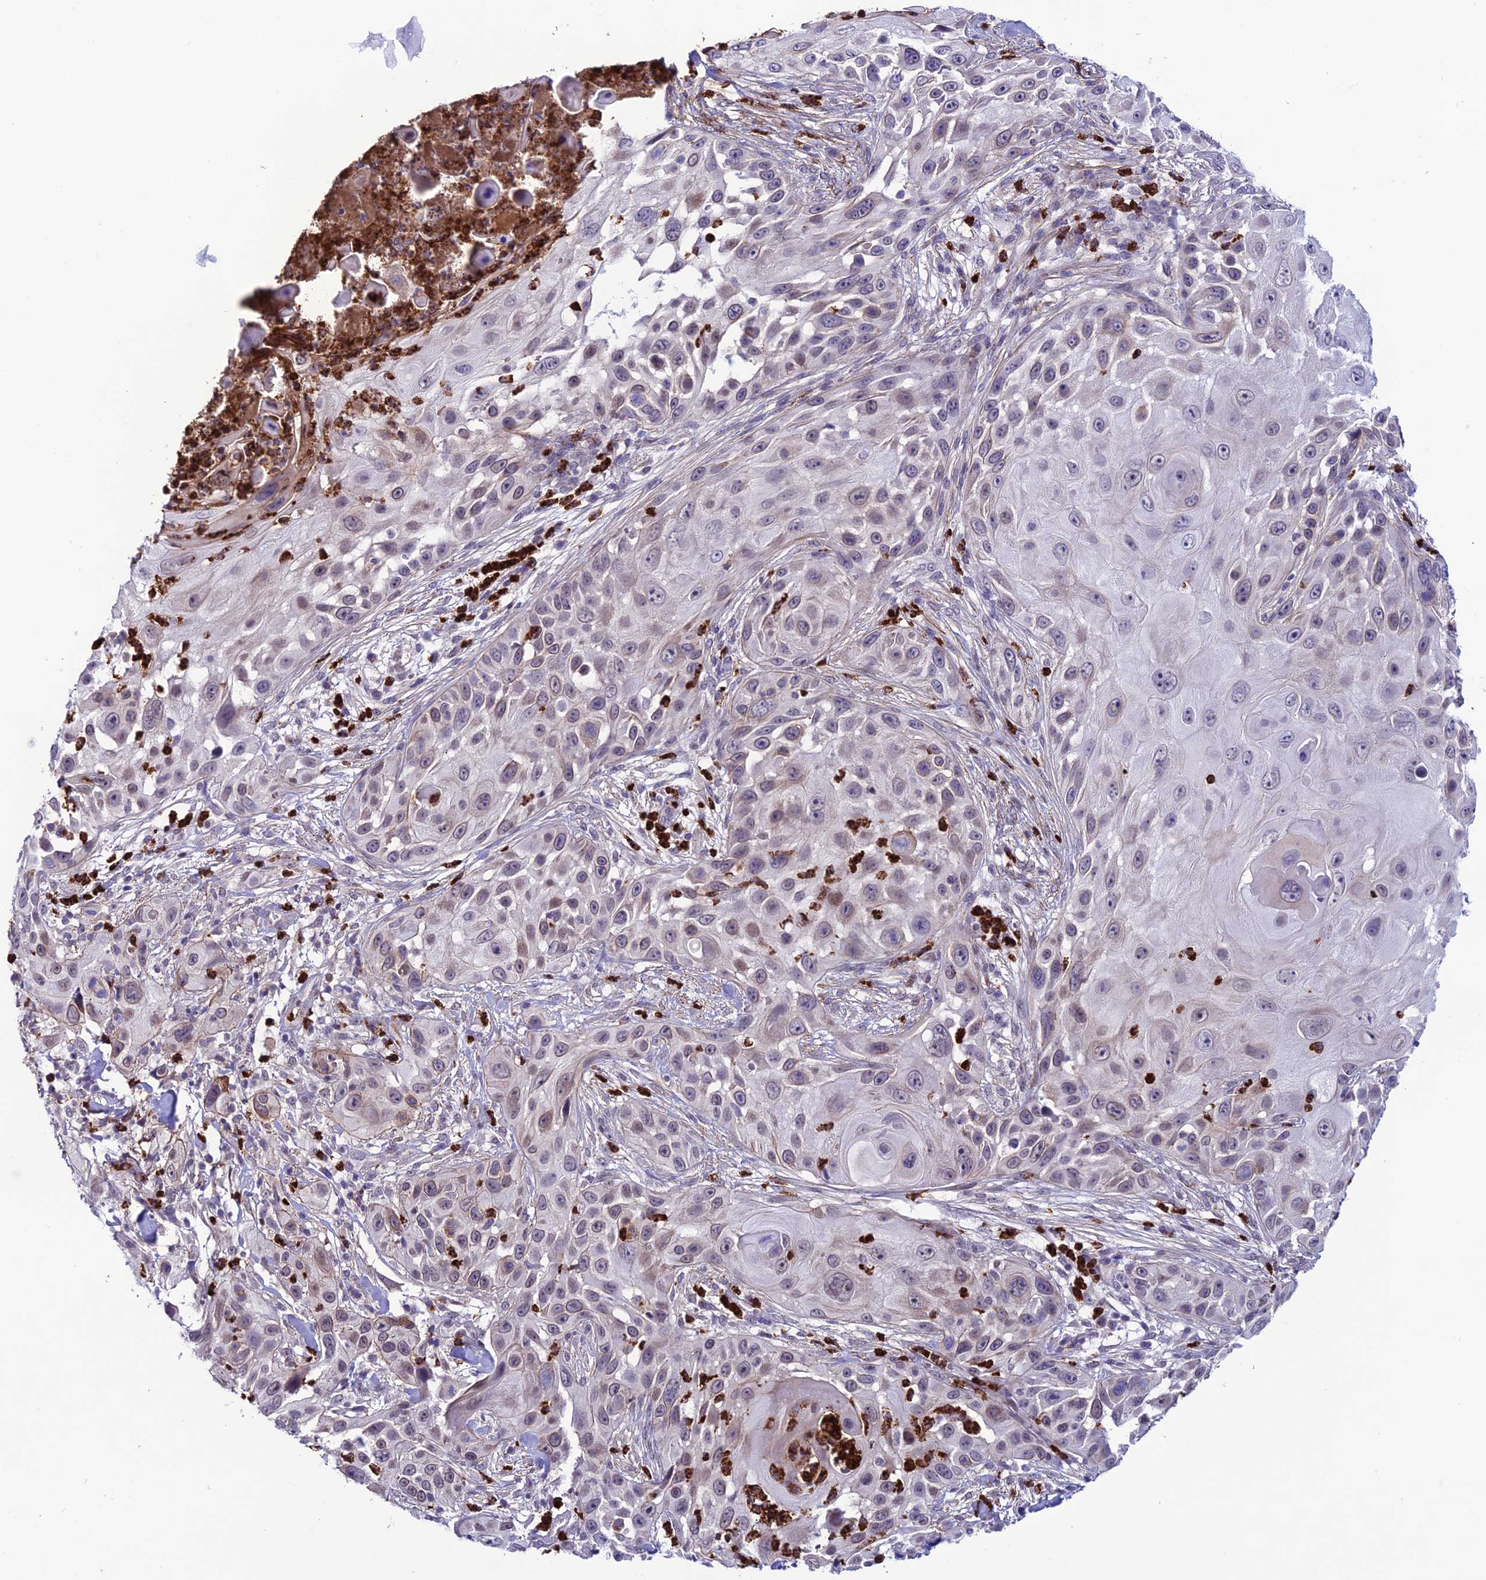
{"staining": {"intensity": "weak", "quantity": "<25%", "location": "cytoplasmic/membranous"}, "tissue": "skin cancer", "cell_type": "Tumor cells", "image_type": "cancer", "snomed": [{"axis": "morphology", "description": "Squamous cell carcinoma, NOS"}, {"axis": "topography", "description": "Skin"}], "caption": "Immunohistochemistry (IHC) photomicrograph of human skin cancer stained for a protein (brown), which reveals no staining in tumor cells.", "gene": "COL6A6", "patient": {"sex": "female", "age": 44}}